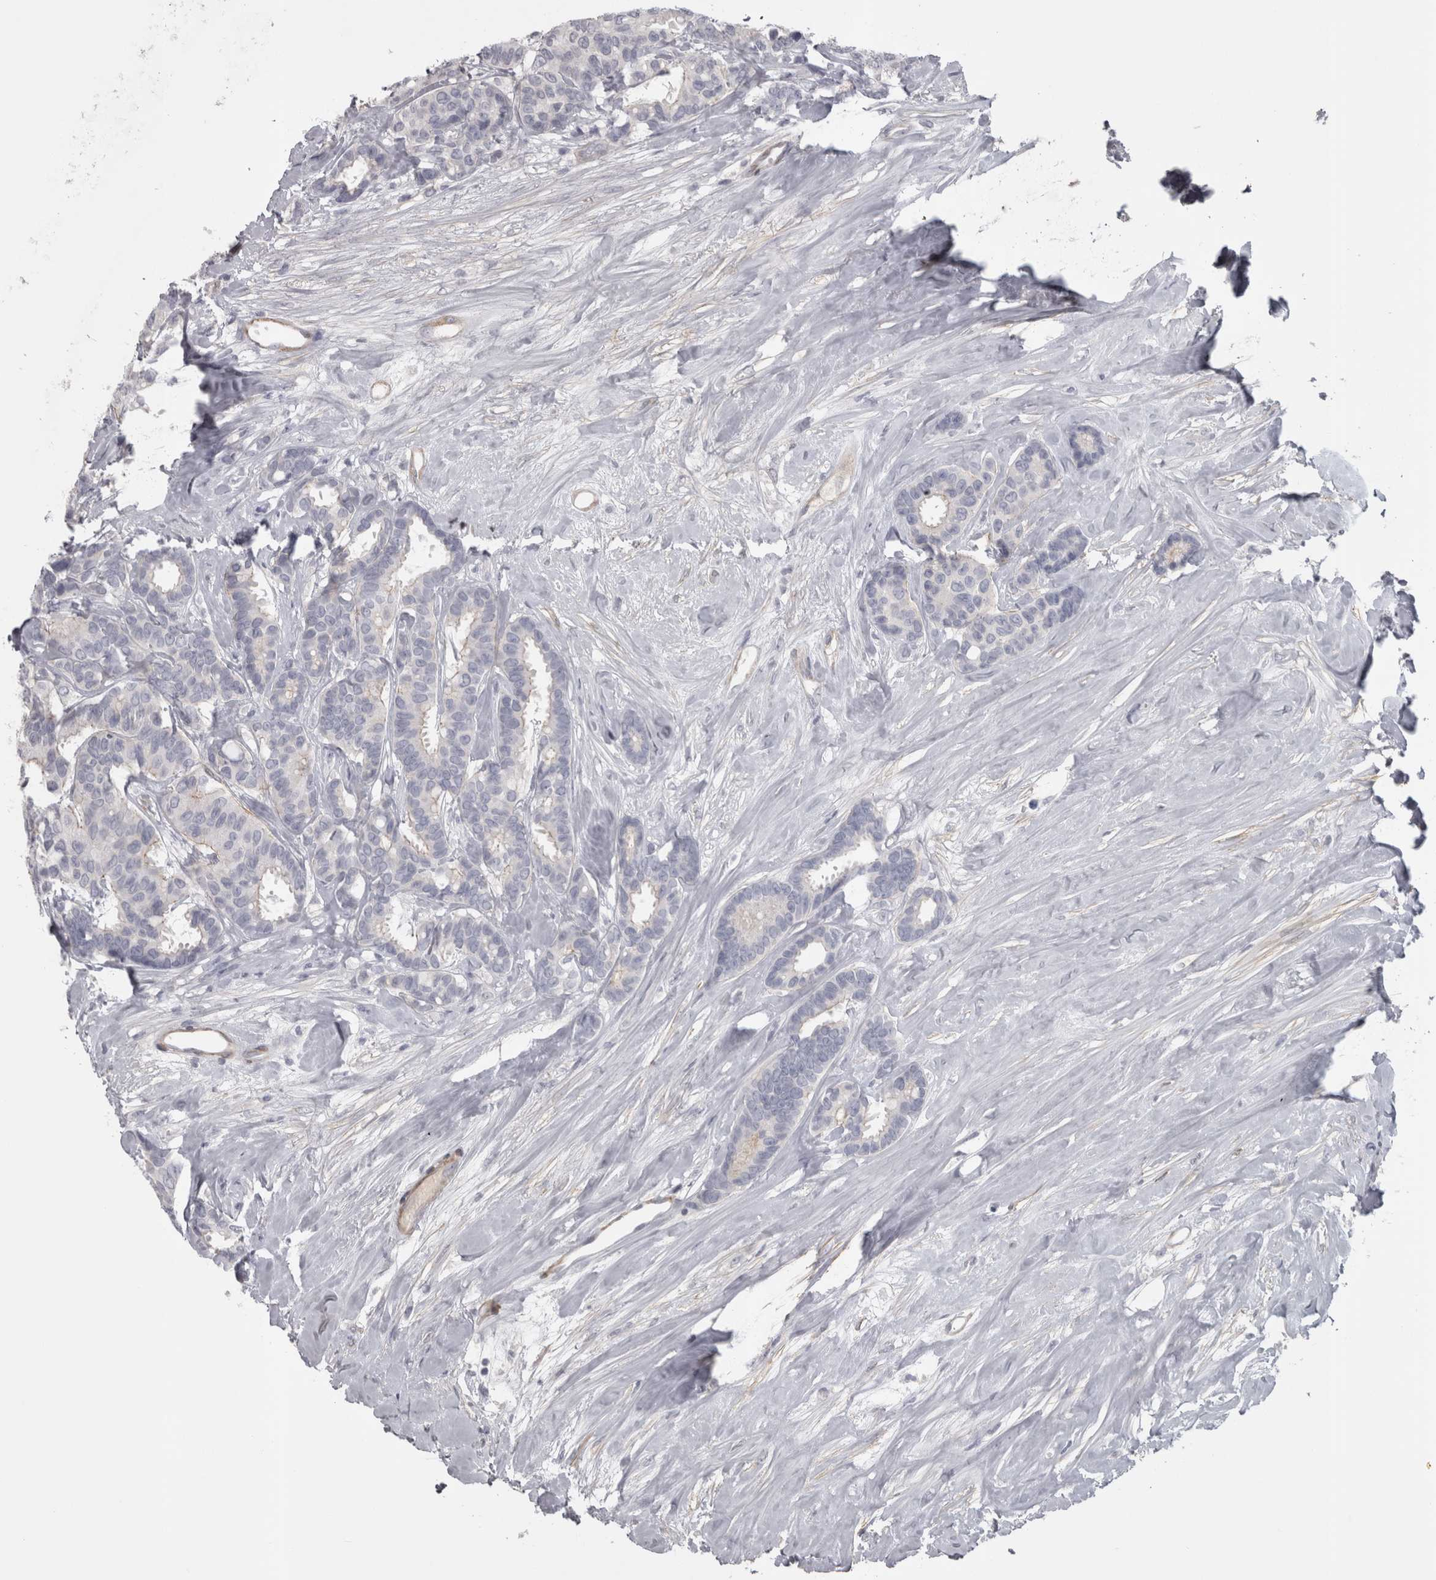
{"staining": {"intensity": "negative", "quantity": "none", "location": "none"}, "tissue": "breast cancer", "cell_type": "Tumor cells", "image_type": "cancer", "snomed": [{"axis": "morphology", "description": "Duct carcinoma"}, {"axis": "topography", "description": "Breast"}], "caption": "IHC of breast intraductal carcinoma displays no staining in tumor cells.", "gene": "PPP1R12B", "patient": {"sex": "female", "age": 87}}